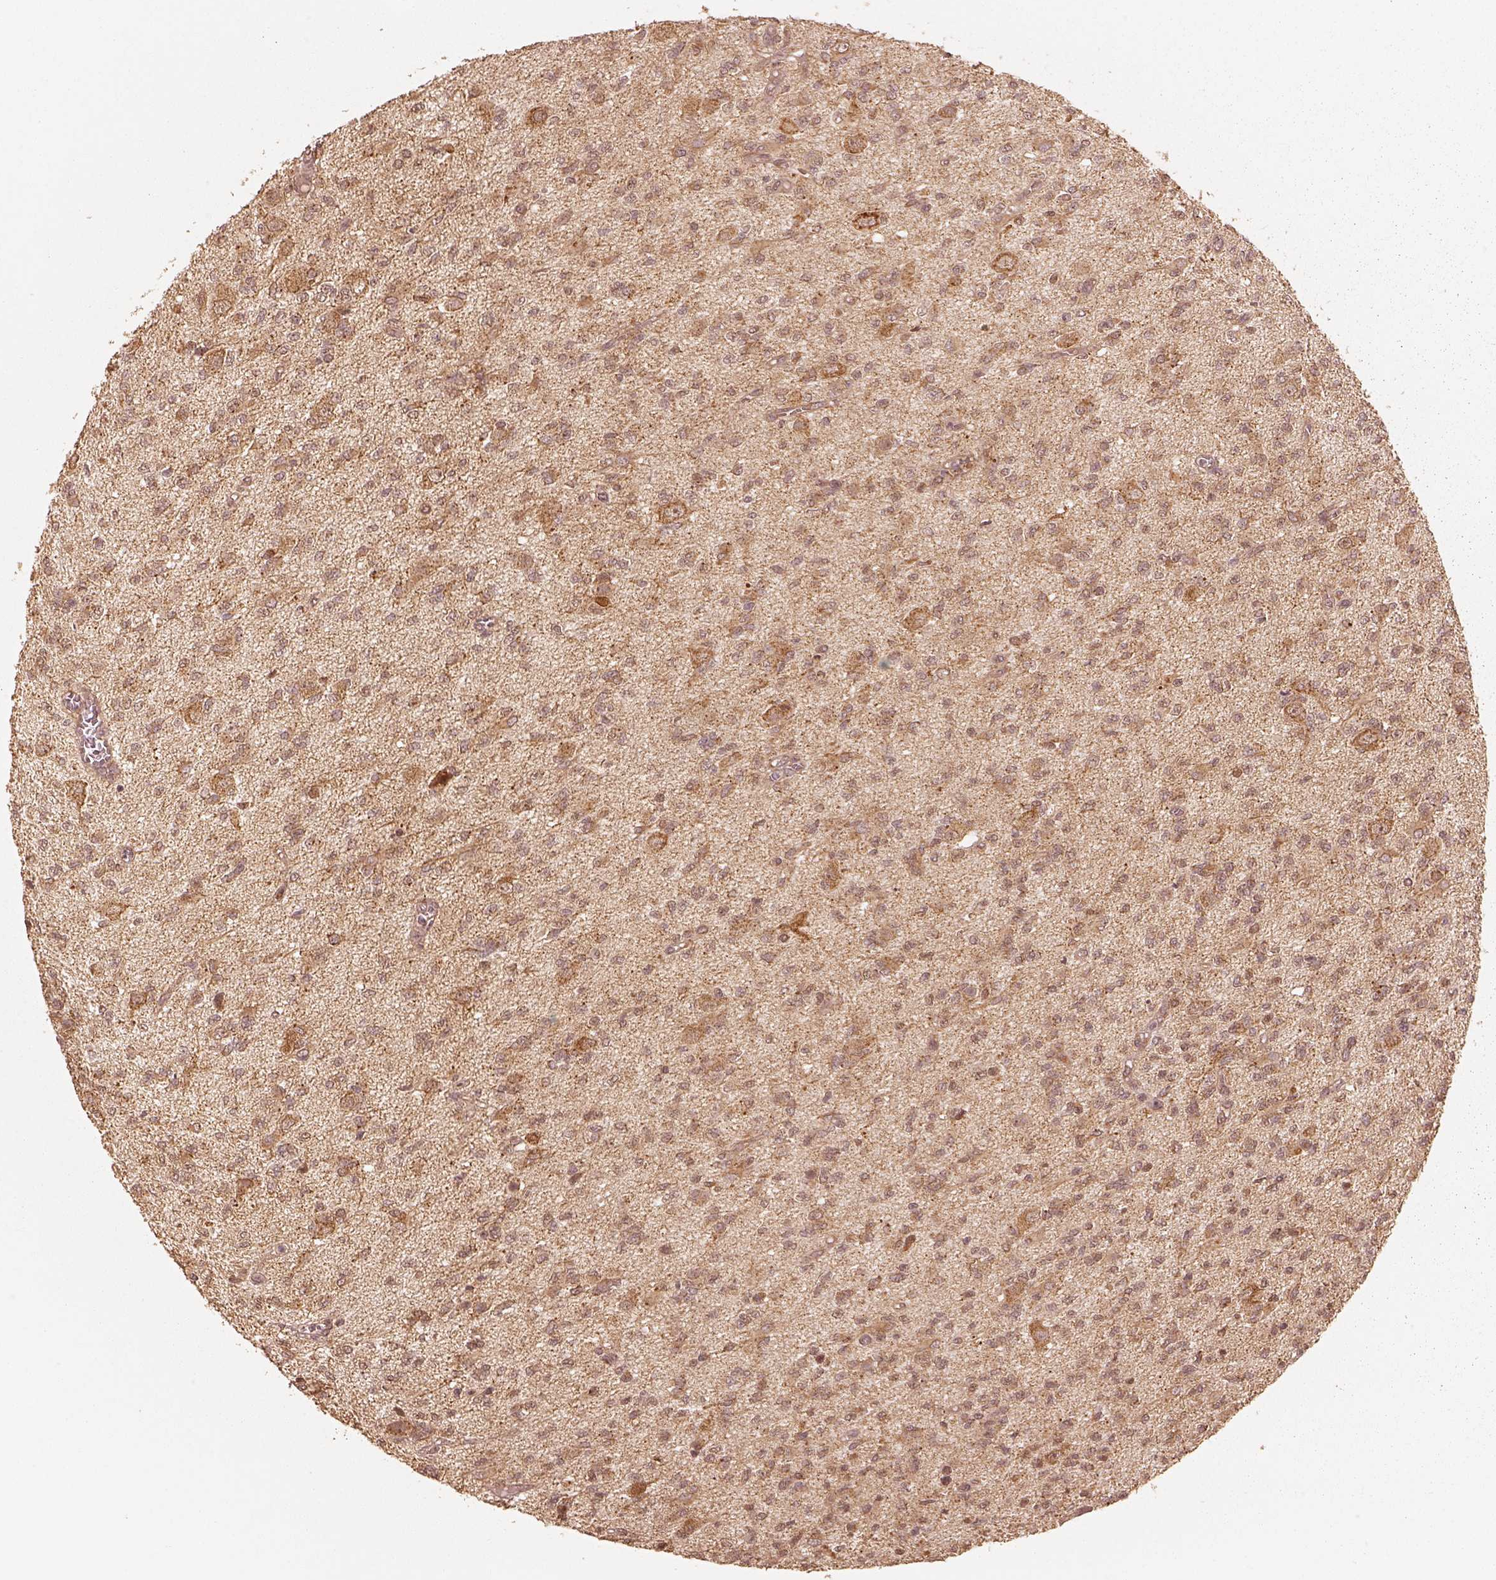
{"staining": {"intensity": "weak", "quantity": ">75%", "location": "cytoplasmic/membranous"}, "tissue": "glioma", "cell_type": "Tumor cells", "image_type": "cancer", "snomed": [{"axis": "morphology", "description": "Glioma, malignant, Low grade"}, {"axis": "topography", "description": "Brain"}], "caption": "Protein staining exhibits weak cytoplasmic/membranous positivity in approximately >75% of tumor cells in malignant low-grade glioma.", "gene": "DNAJC25", "patient": {"sex": "male", "age": 64}}